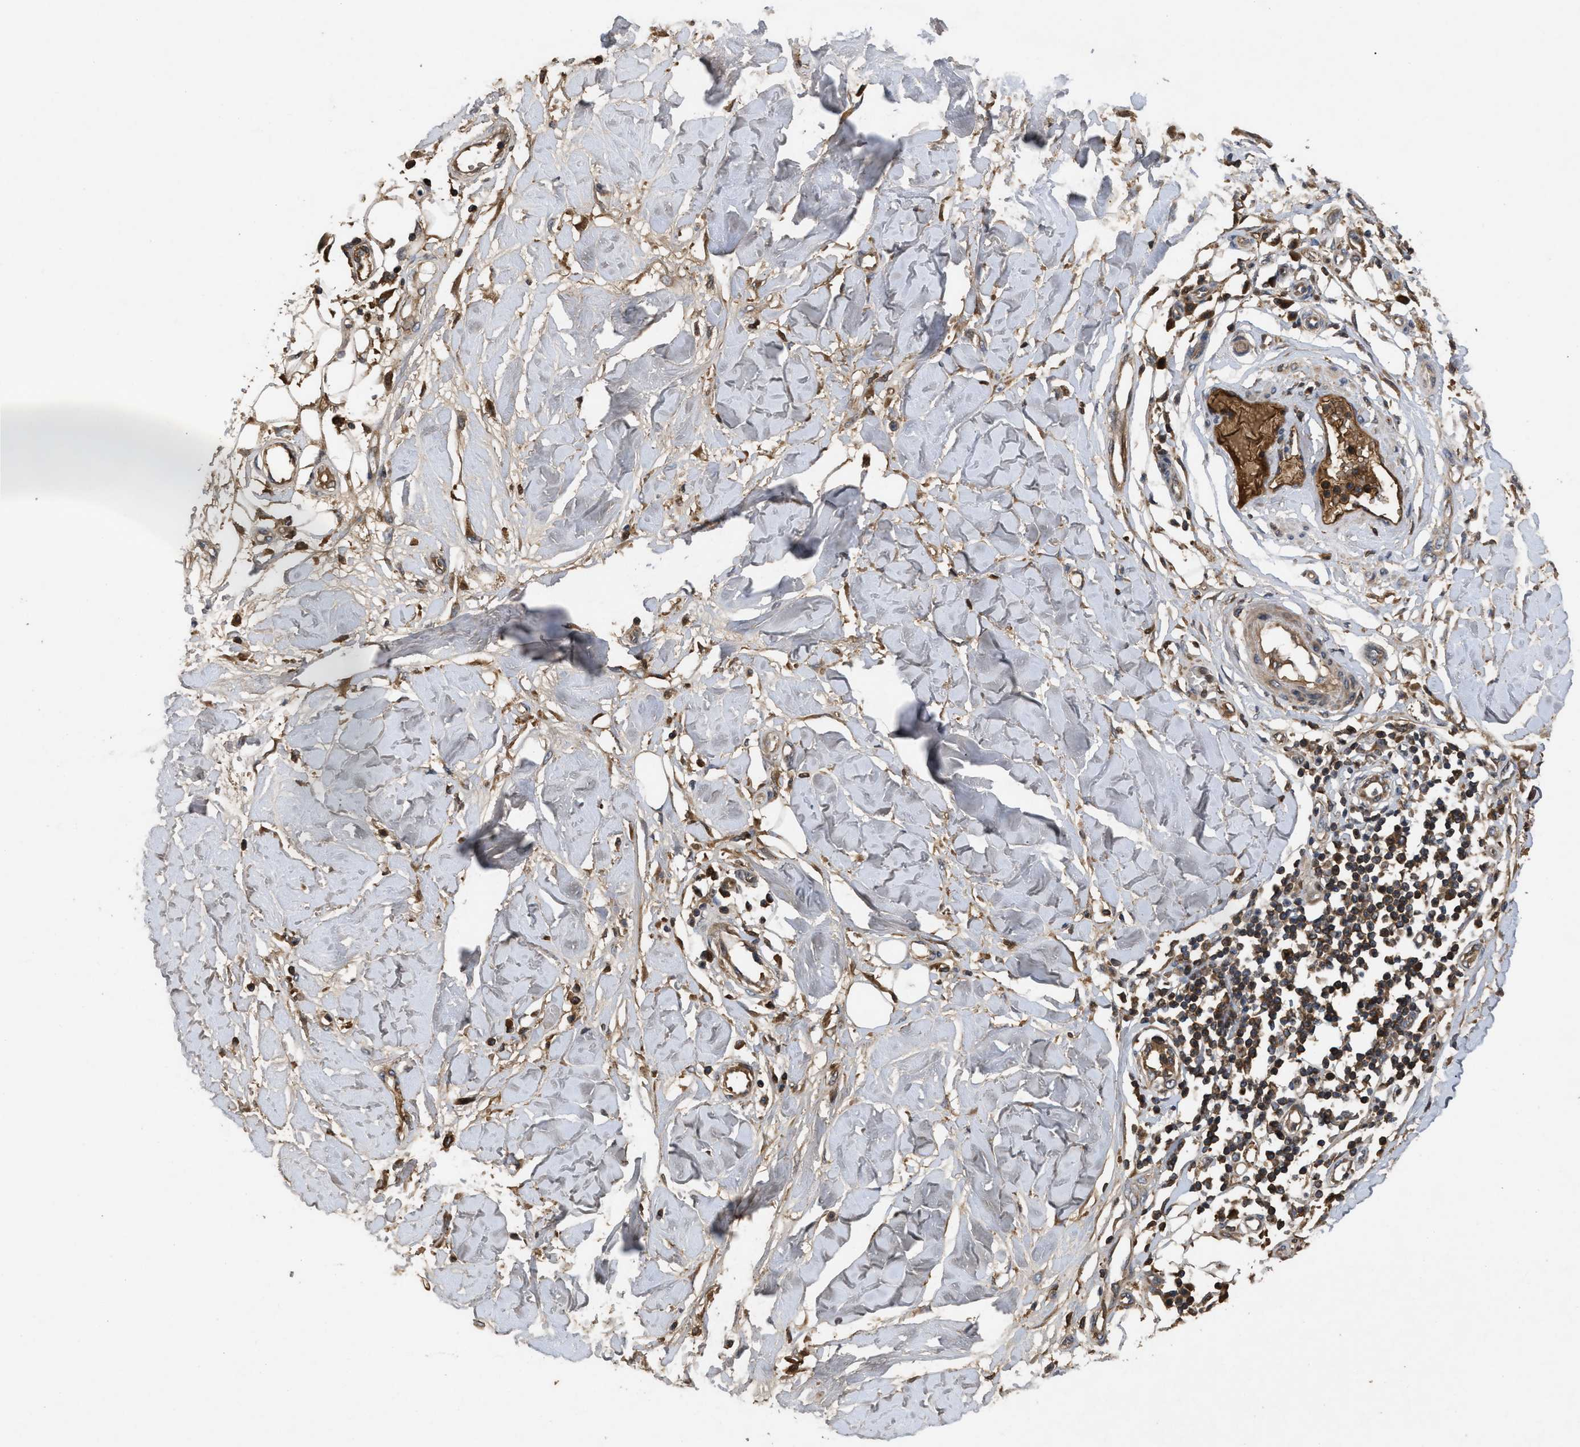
{"staining": {"intensity": "moderate", "quantity": ">75%", "location": "cytoplasmic/membranous"}, "tissue": "adipose tissue", "cell_type": "Adipocytes", "image_type": "normal", "snomed": [{"axis": "morphology", "description": "Normal tissue, NOS"}, {"axis": "morphology", "description": "Squamous cell carcinoma, NOS"}, {"axis": "topography", "description": "Skin"}, {"axis": "topography", "description": "Peripheral nerve tissue"}], "caption": "This micrograph reveals immunohistochemistry staining of unremarkable human adipose tissue, with medium moderate cytoplasmic/membranous expression in about >75% of adipocytes.", "gene": "RAB2A", "patient": {"sex": "male", "age": 83}}